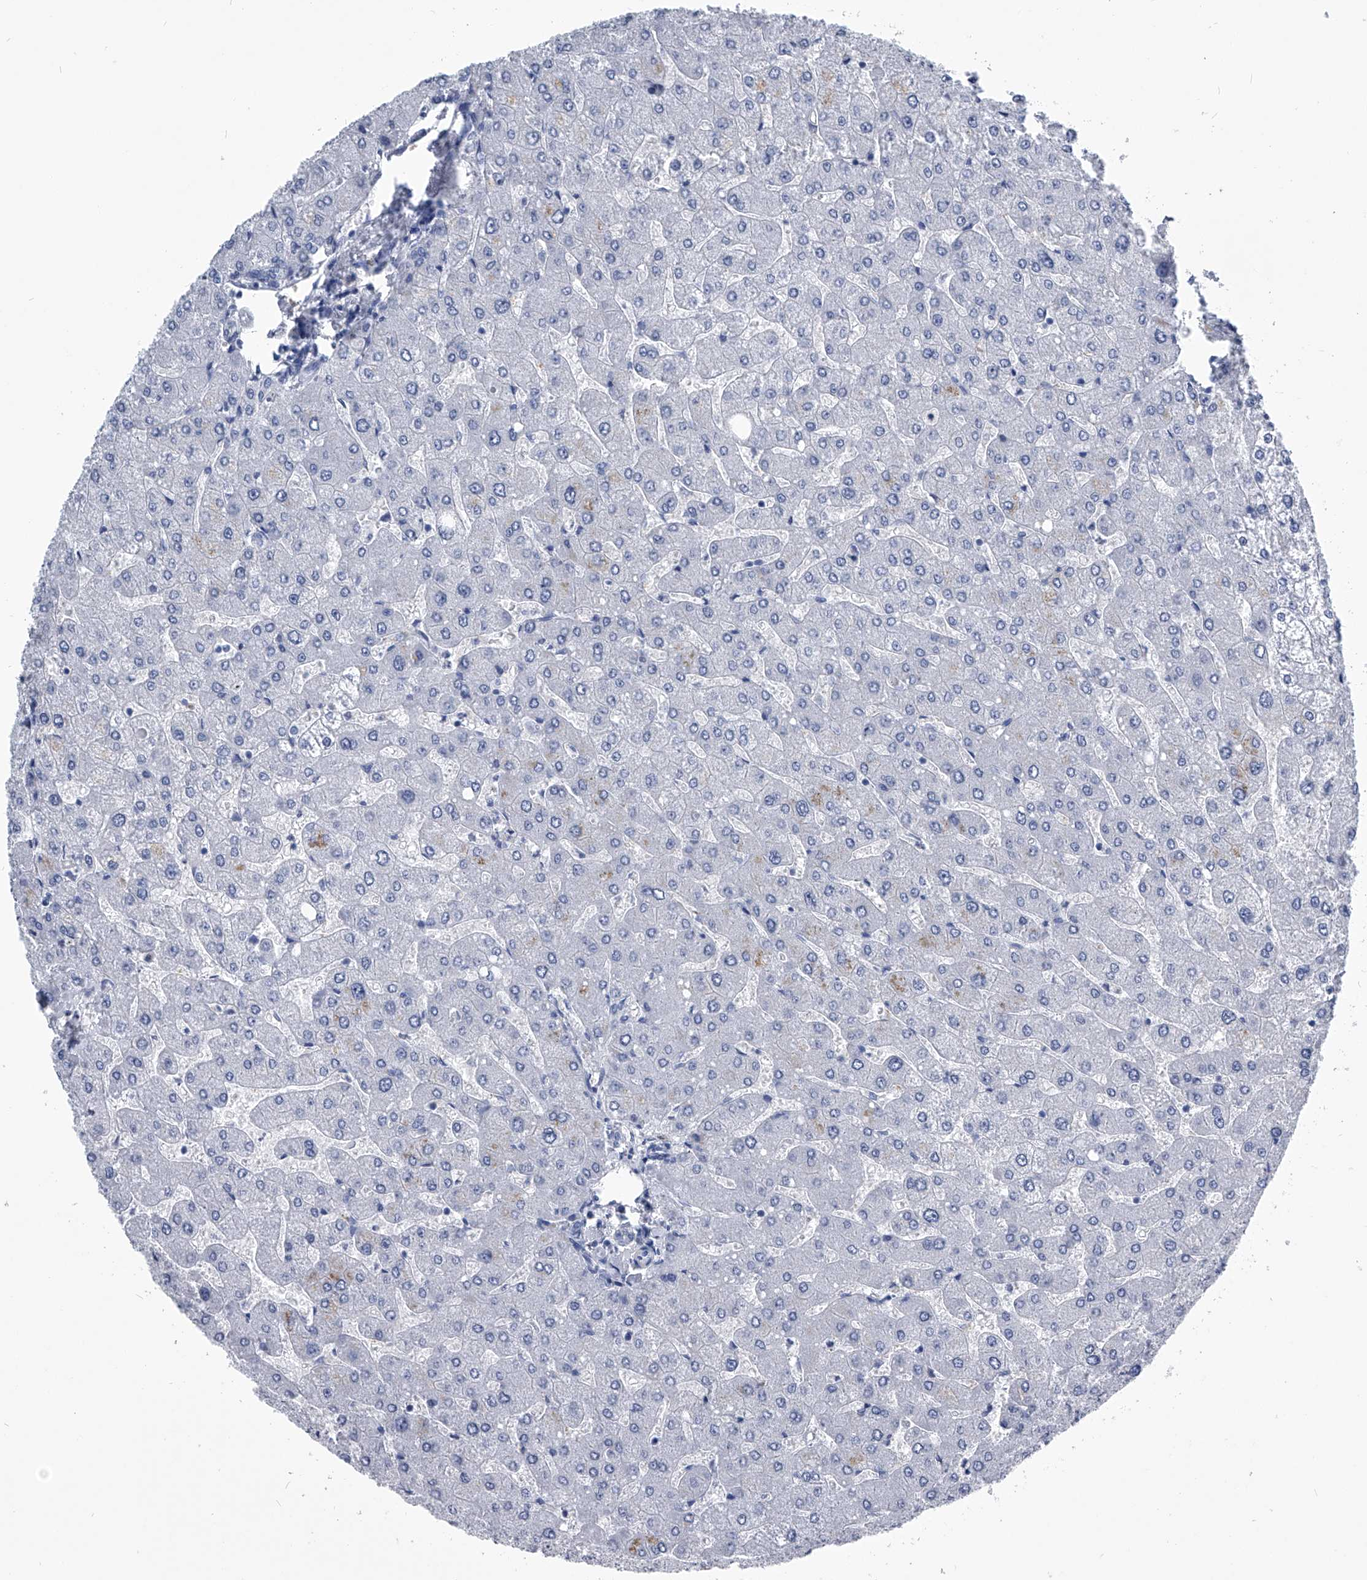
{"staining": {"intensity": "negative", "quantity": "none", "location": "none"}, "tissue": "liver", "cell_type": "Cholangiocytes", "image_type": "normal", "snomed": [{"axis": "morphology", "description": "Normal tissue, NOS"}, {"axis": "topography", "description": "Liver"}], "caption": "Liver was stained to show a protein in brown. There is no significant staining in cholangiocytes. (DAB (3,3'-diaminobenzidine) IHC with hematoxylin counter stain).", "gene": "PDXK", "patient": {"sex": "male", "age": 55}}